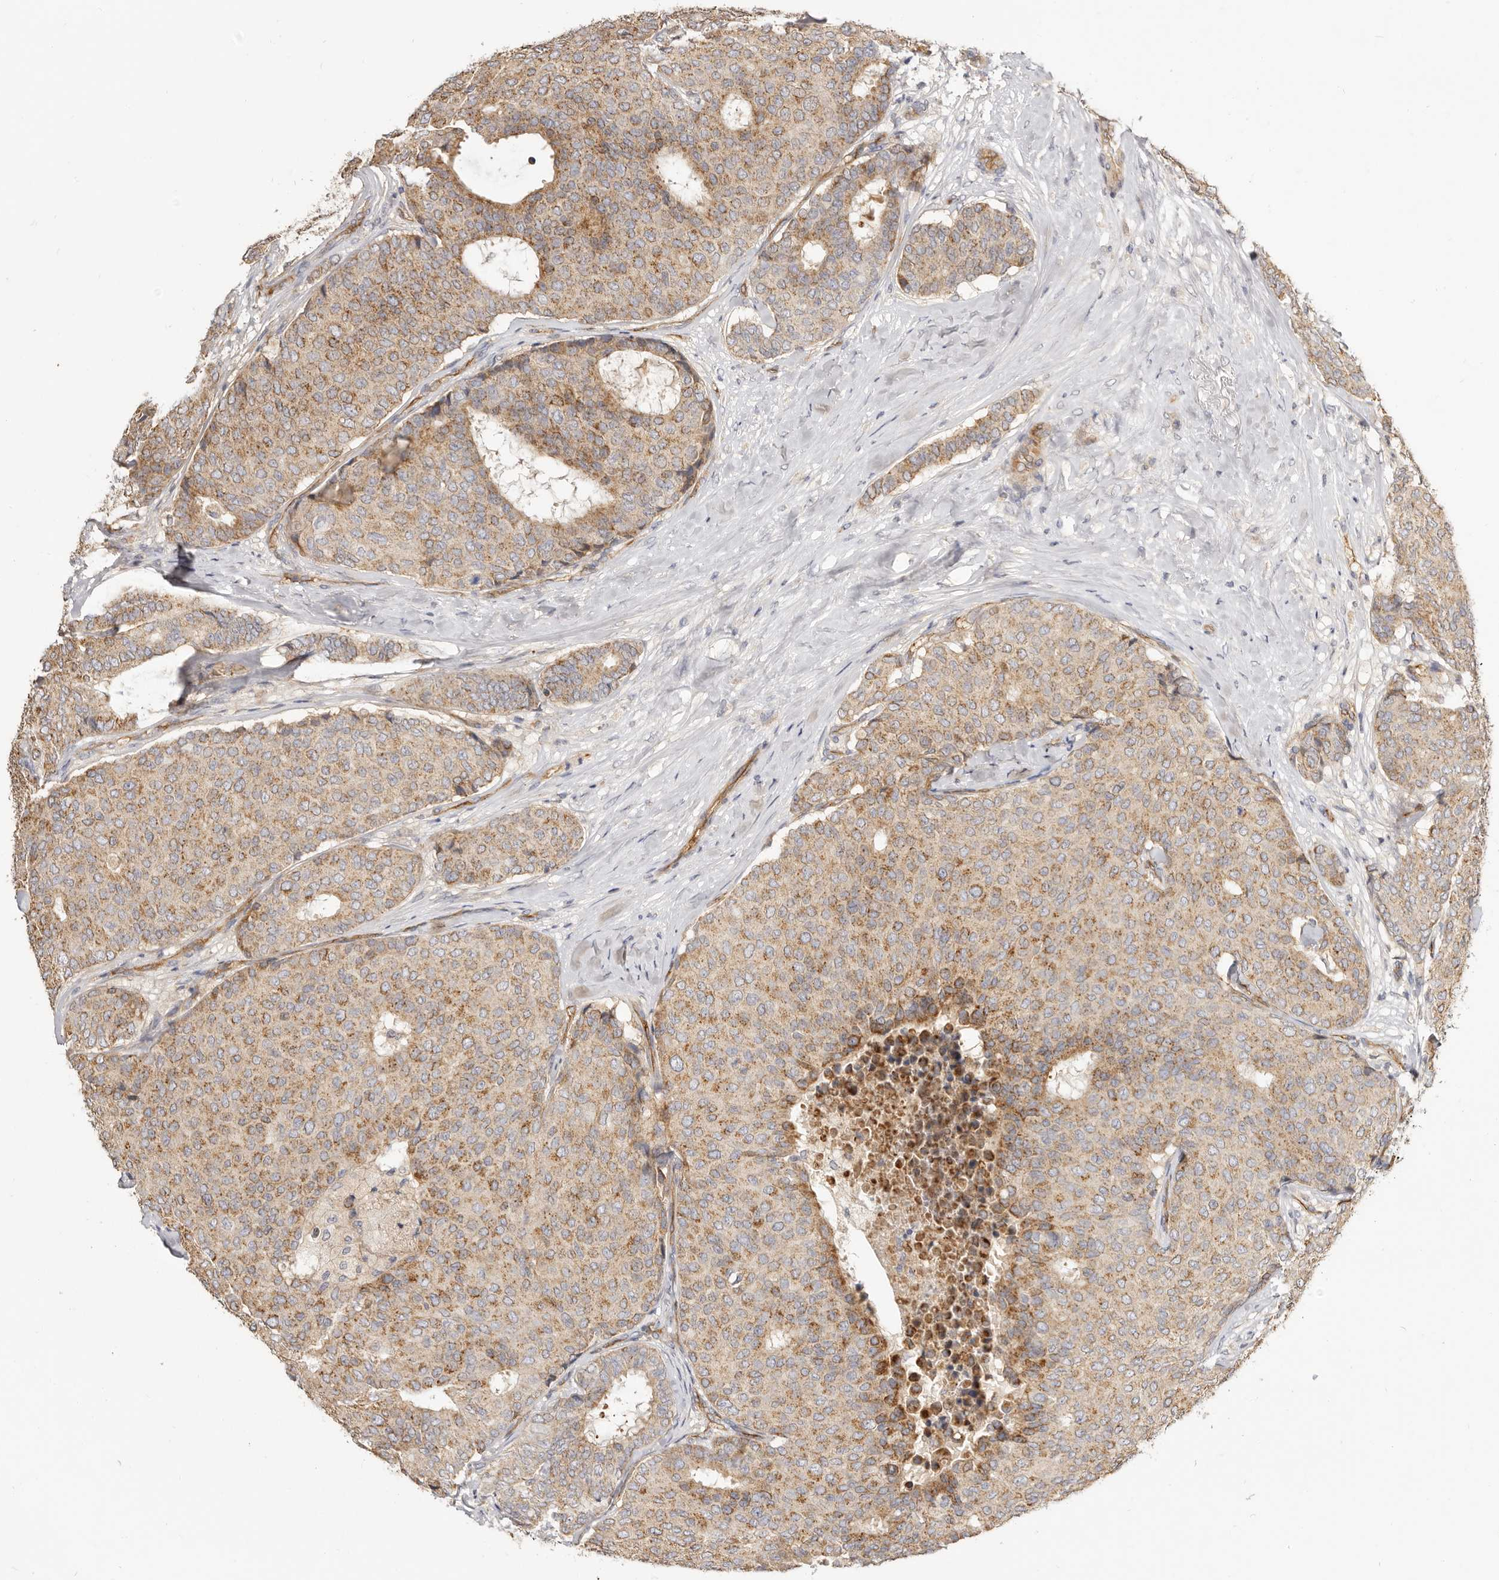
{"staining": {"intensity": "moderate", "quantity": ">75%", "location": "cytoplasmic/membranous"}, "tissue": "breast cancer", "cell_type": "Tumor cells", "image_type": "cancer", "snomed": [{"axis": "morphology", "description": "Duct carcinoma"}, {"axis": "topography", "description": "Breast"}], "caption": "A brown stain highlights moderate cytoplasmic/membranous staining of a protein in breast cancer tumor cells. (DAB = brown stain, brightfield microscopy at high magnification).", "gene": "ADAMTS9", "patient": {"sex": "female", "age": 75}}